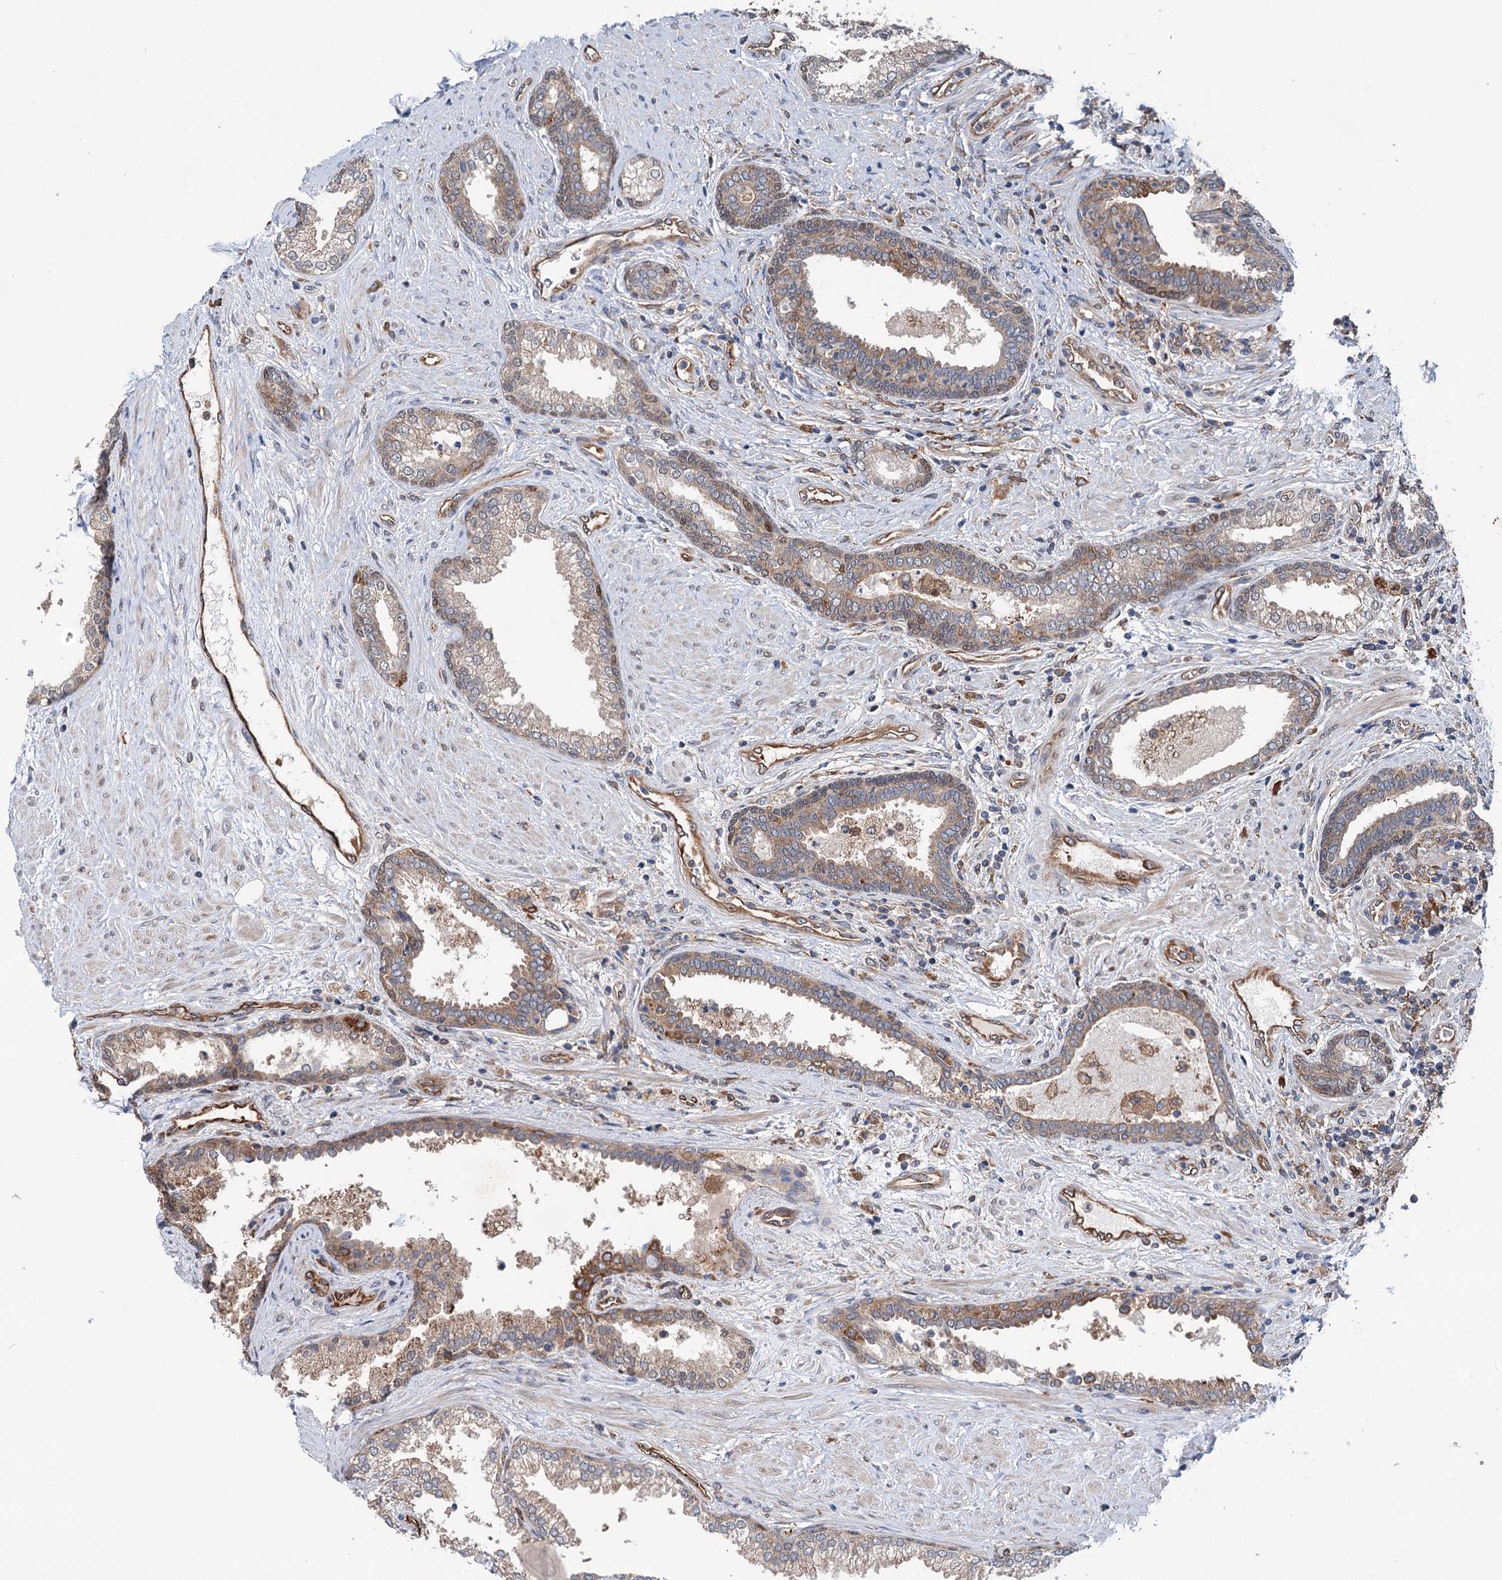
{"staining": {"intensity": "moderate", "quantity": "25%-75%", "location": "cytoplasmic/membranous"}, "tissue": "prostate", "cell_type": "Glandular cells", "image_type": "normal", "snomed": [{"axis": "morphology", "description": "Normal tissue, NOS"}, {"axis": "topography", "description": "Prostate"}], "caption": "This is a micrograph of IHC staining of unremarkable prostate, which shows moderate staining in the cytoplasmic/membranous of glandular cells.", "gene": "NCAPD2", "patient": {"sex": "male", "age": 76}}